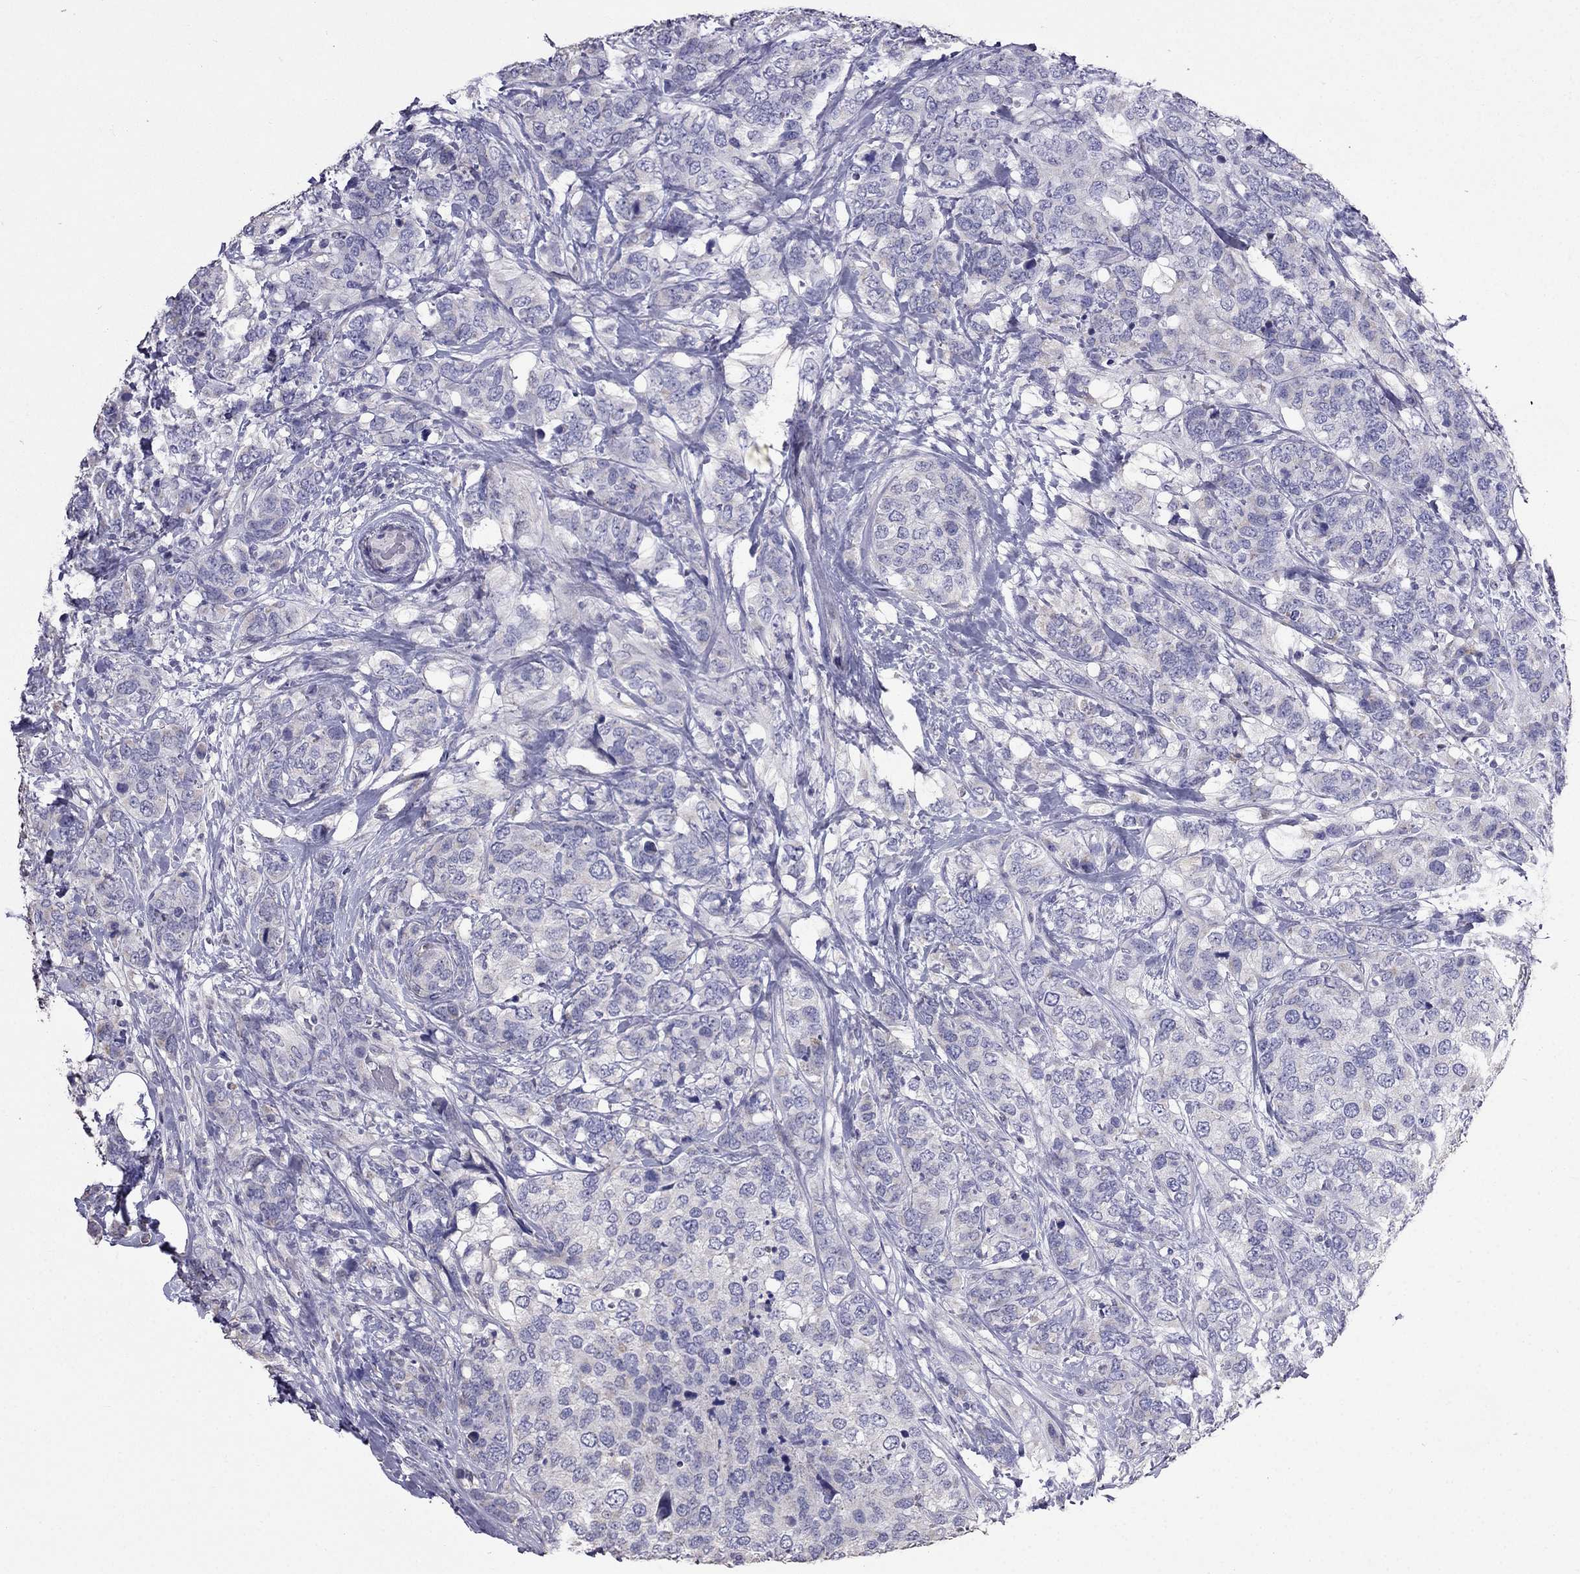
{"staining": {"intensity": "negative", "quantity": "none", "location": "none"}, "tissue": "breast cancer", "cell_type": "Tumor cells", "image_type": "cancer", "snomed": [{"axis": "morphology", "description": "Lobular carcinoma"}, {"axis": "topography", "description": "Breast"}], "caption": "Protein analysis of lobular carcinoma (breast) displays no significant staining in tumor cells.", "gene": "AK5", "patient": {"sex": "female", "age": 59}}